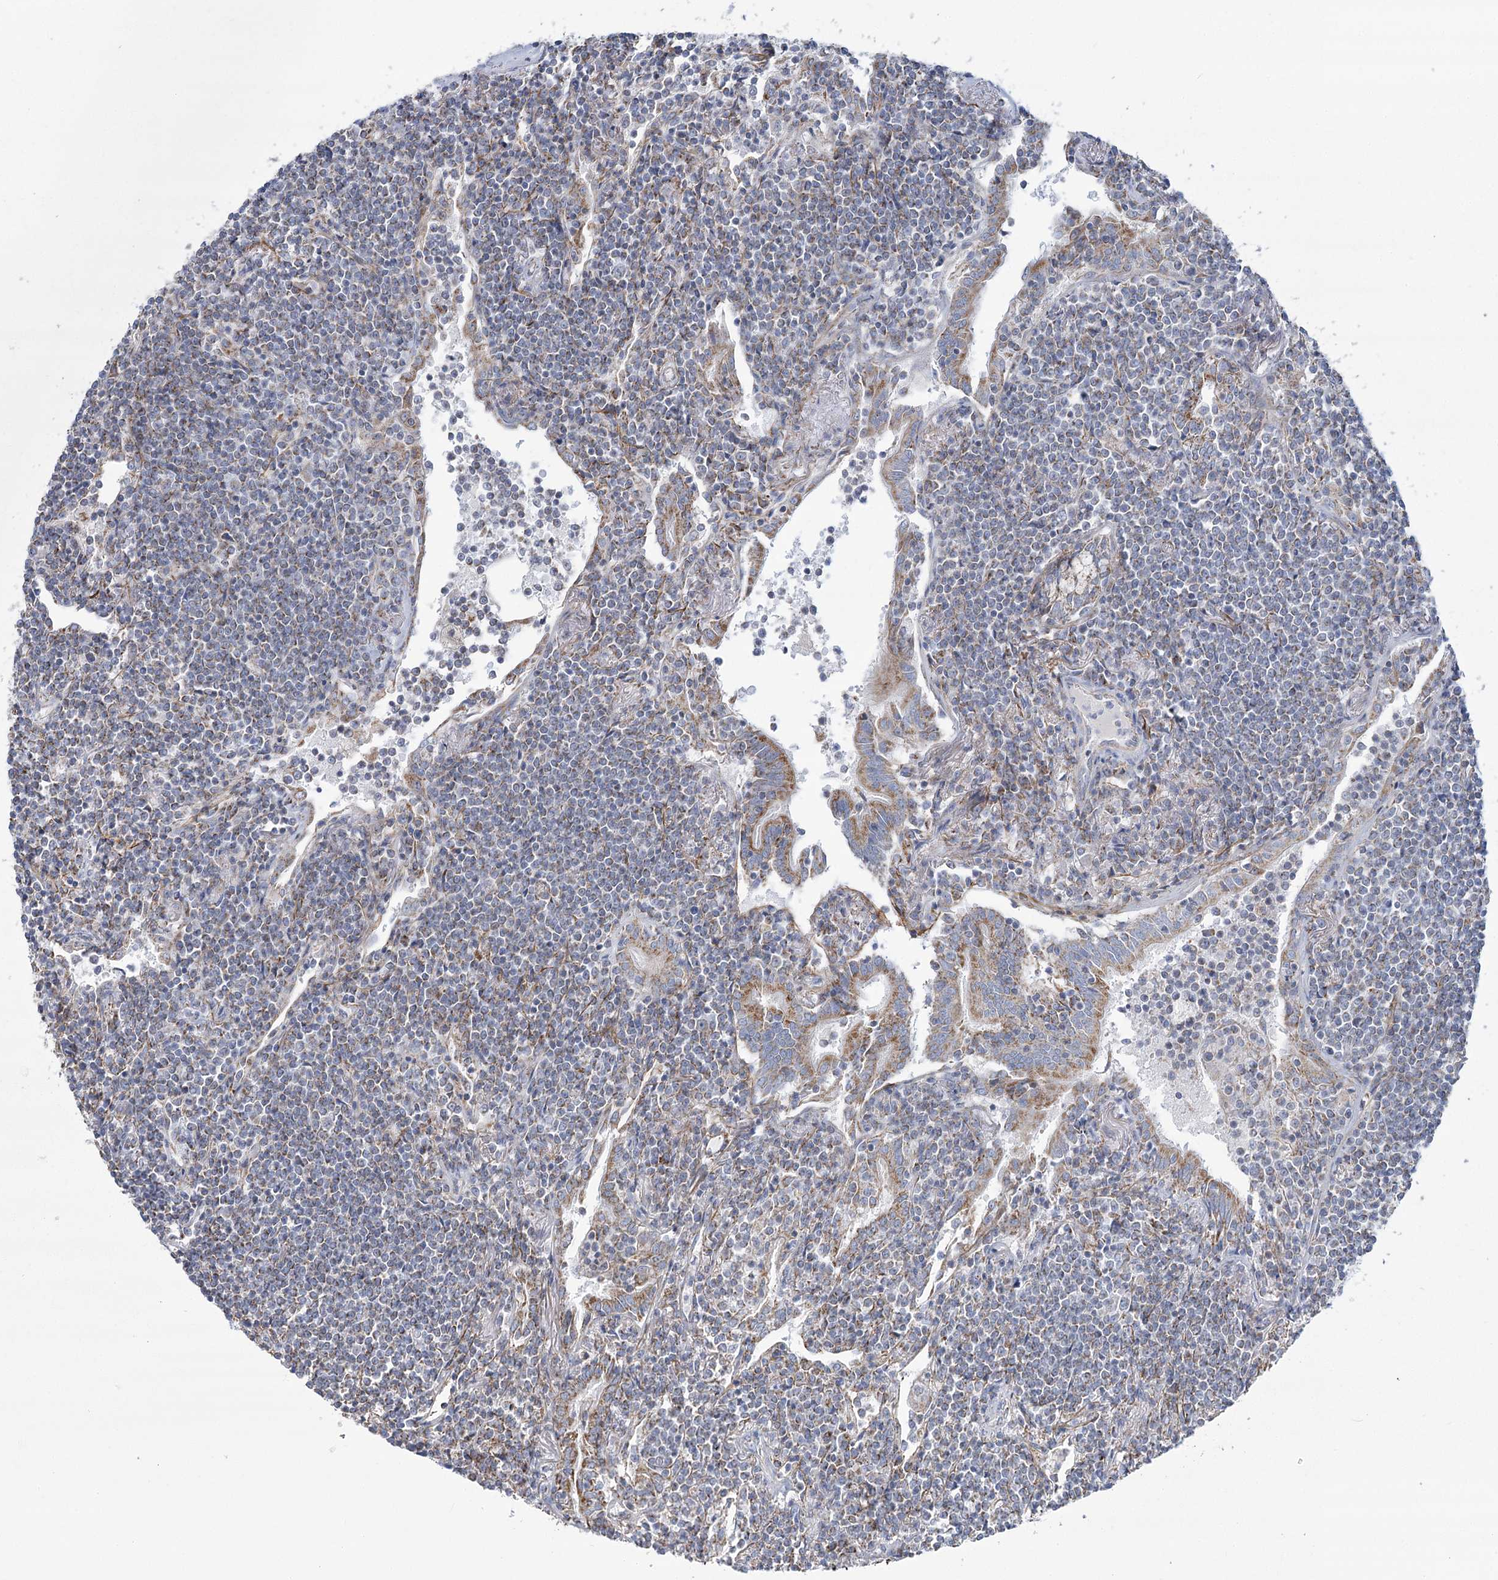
{"staining": {"intensity": "weak", "quantity": ">75%", "location": "cytoplasmic/membranous"}, "tissue": "lymphoma", "cell_type": "Tumor cells", "image_type": "cancer", "snomed": [{"axis": "morphology", "description": "Malignant lymphoma, non-Hodgkin's type, Low grade"}, {"axis": "topography", "description": "Lung"}], "caption": "An image showing weak cytoplasmic/membranous positivity in about >75% of tumor cells in lymphoma, as visualized by brown immunohistochemical staining.", "gene": "SNX7", "patient": {"sex": "female", "age": 71}}